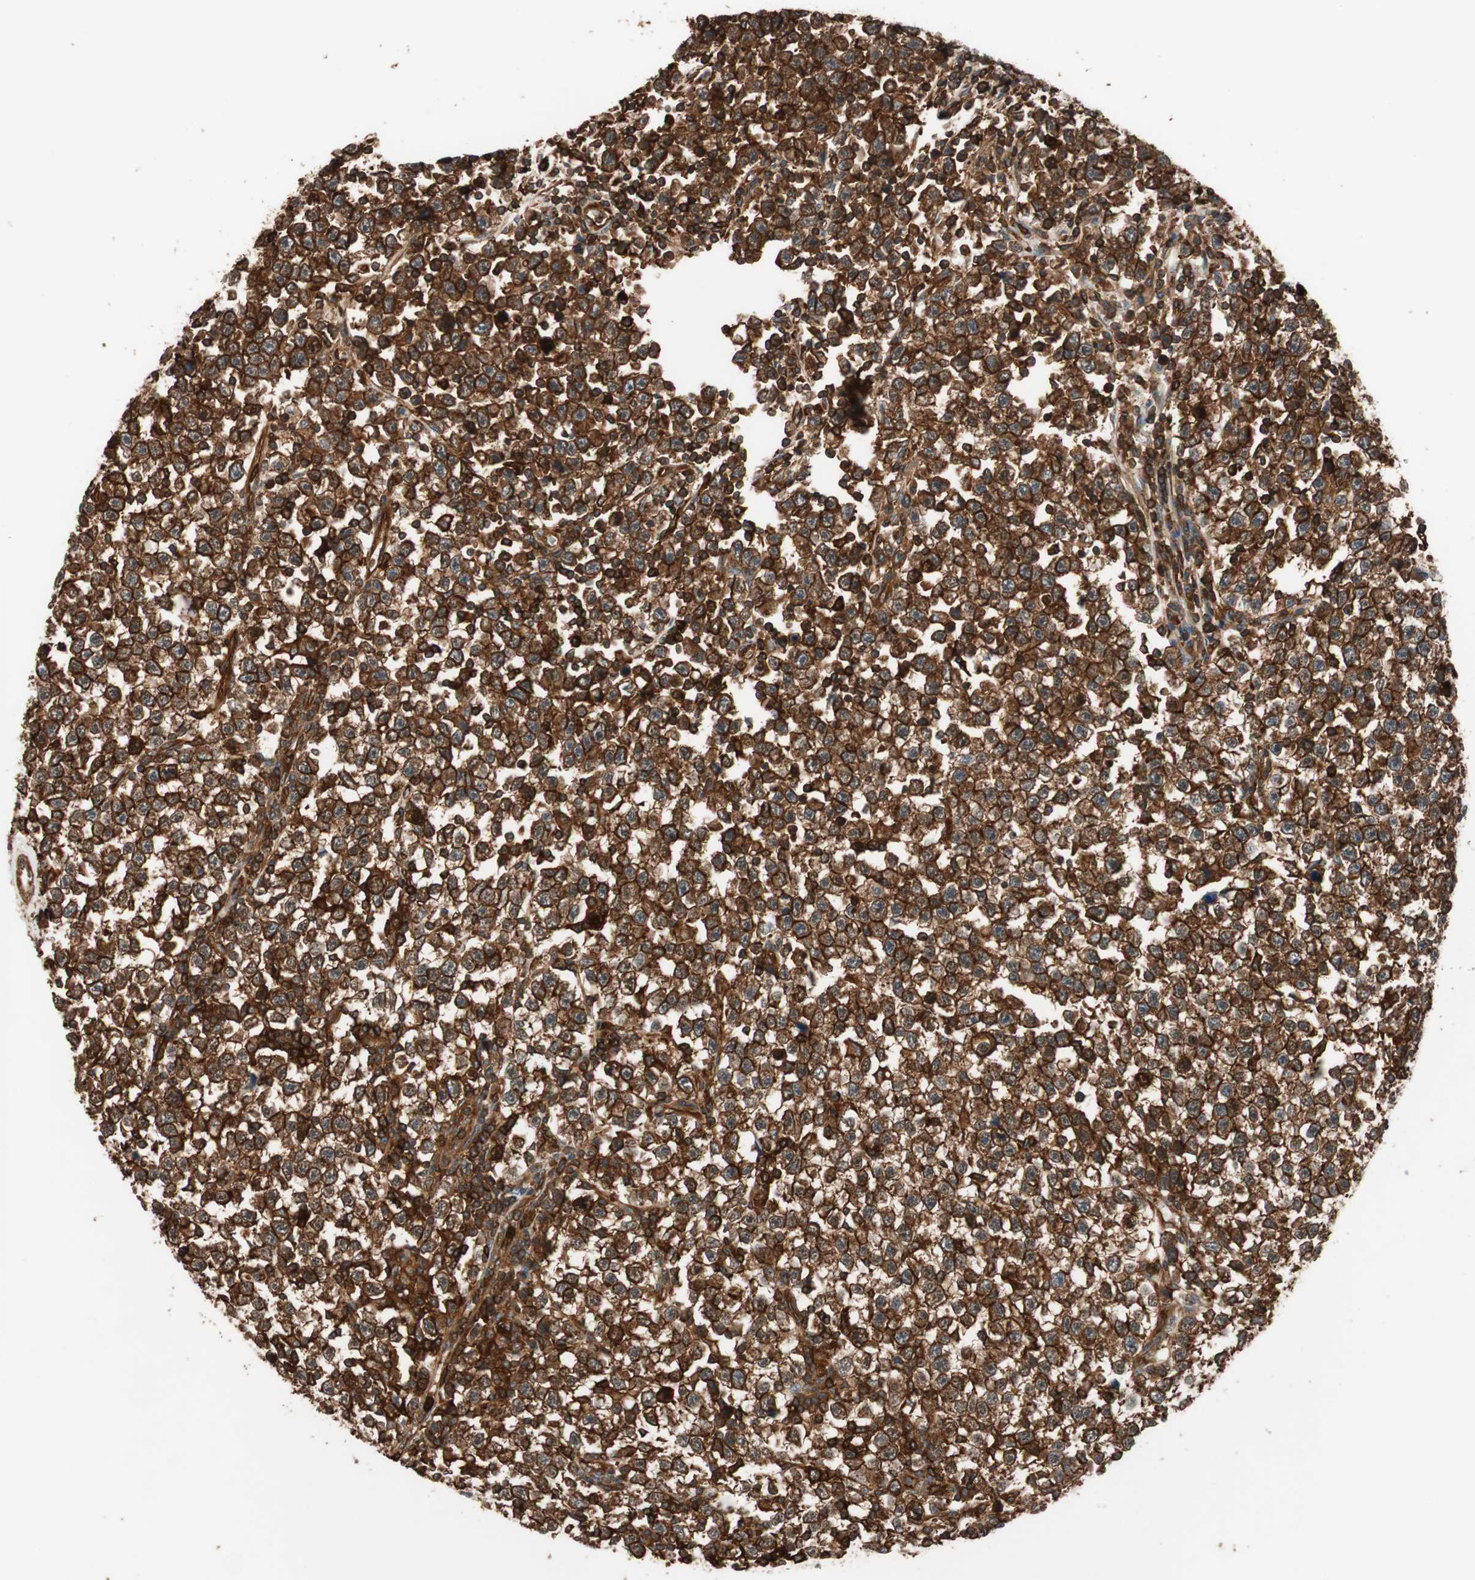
{"staining": {"intensity": "strong", "quantity": ">75%", "location": "cytoplasmic/membranous"}, "tissue": "testis cancer", "cell_type": "Tumor cells", "image_type": "cancer", "snomed": [{"axis": "morphology", "description": "Seminoma, NOS"}, {"axis": "topography", "description": "Testis"}], "caption": "Immunohistochemical staining of human seminoma (testis) demonstrates strong cytoplasmic/membranous protein expression in approximately >75% of tumor cells.", "gene": "VASP", "patient": {"sex": "male", "age": 43}}